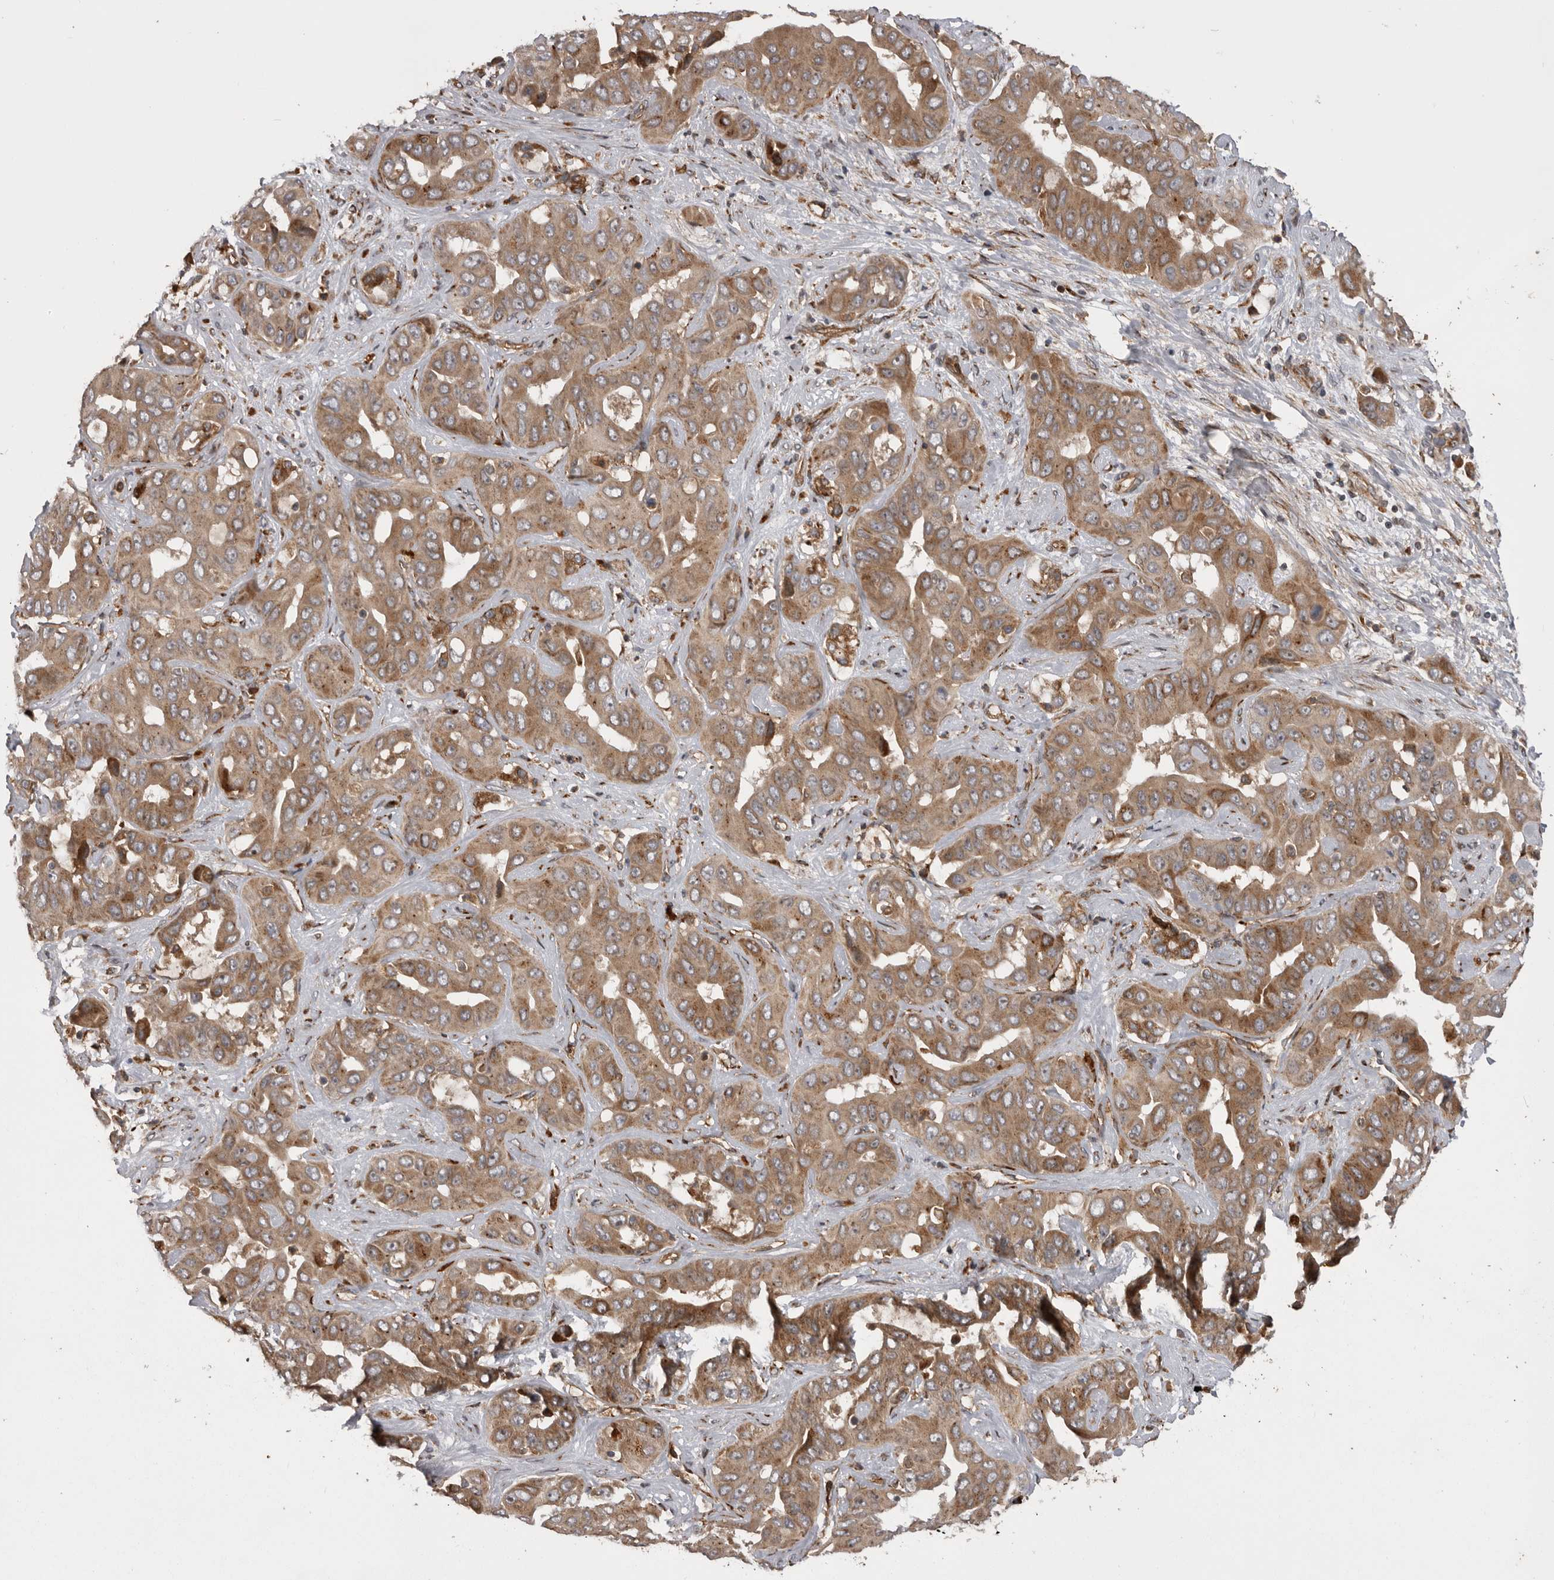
{"staining": {"intensity": "moderate", "quantity": ">75%", "location": "cytoplasmic/membranous"}, "tissue": "liver cancer", "cell_type": "Tumor cells", "image_type": "cancer", "snomed": [{"axis": "morphology", "description": "Cholangiocarcinoma"}, {"axis": "topography", "description": "Liver"}], "caption": "The immunohistochemical stain highlights moderate cytoplasmic/membranous positivity in tumor cells of liver cancer tissue. The staining was performed using DAB to visualize the protein expression in brown, while the nuclei were stained in blue with hematoxylin (Magnification: 20x).", "gene": "RAB3GAP2", "patient": {"sex": "female", "age": 52}}